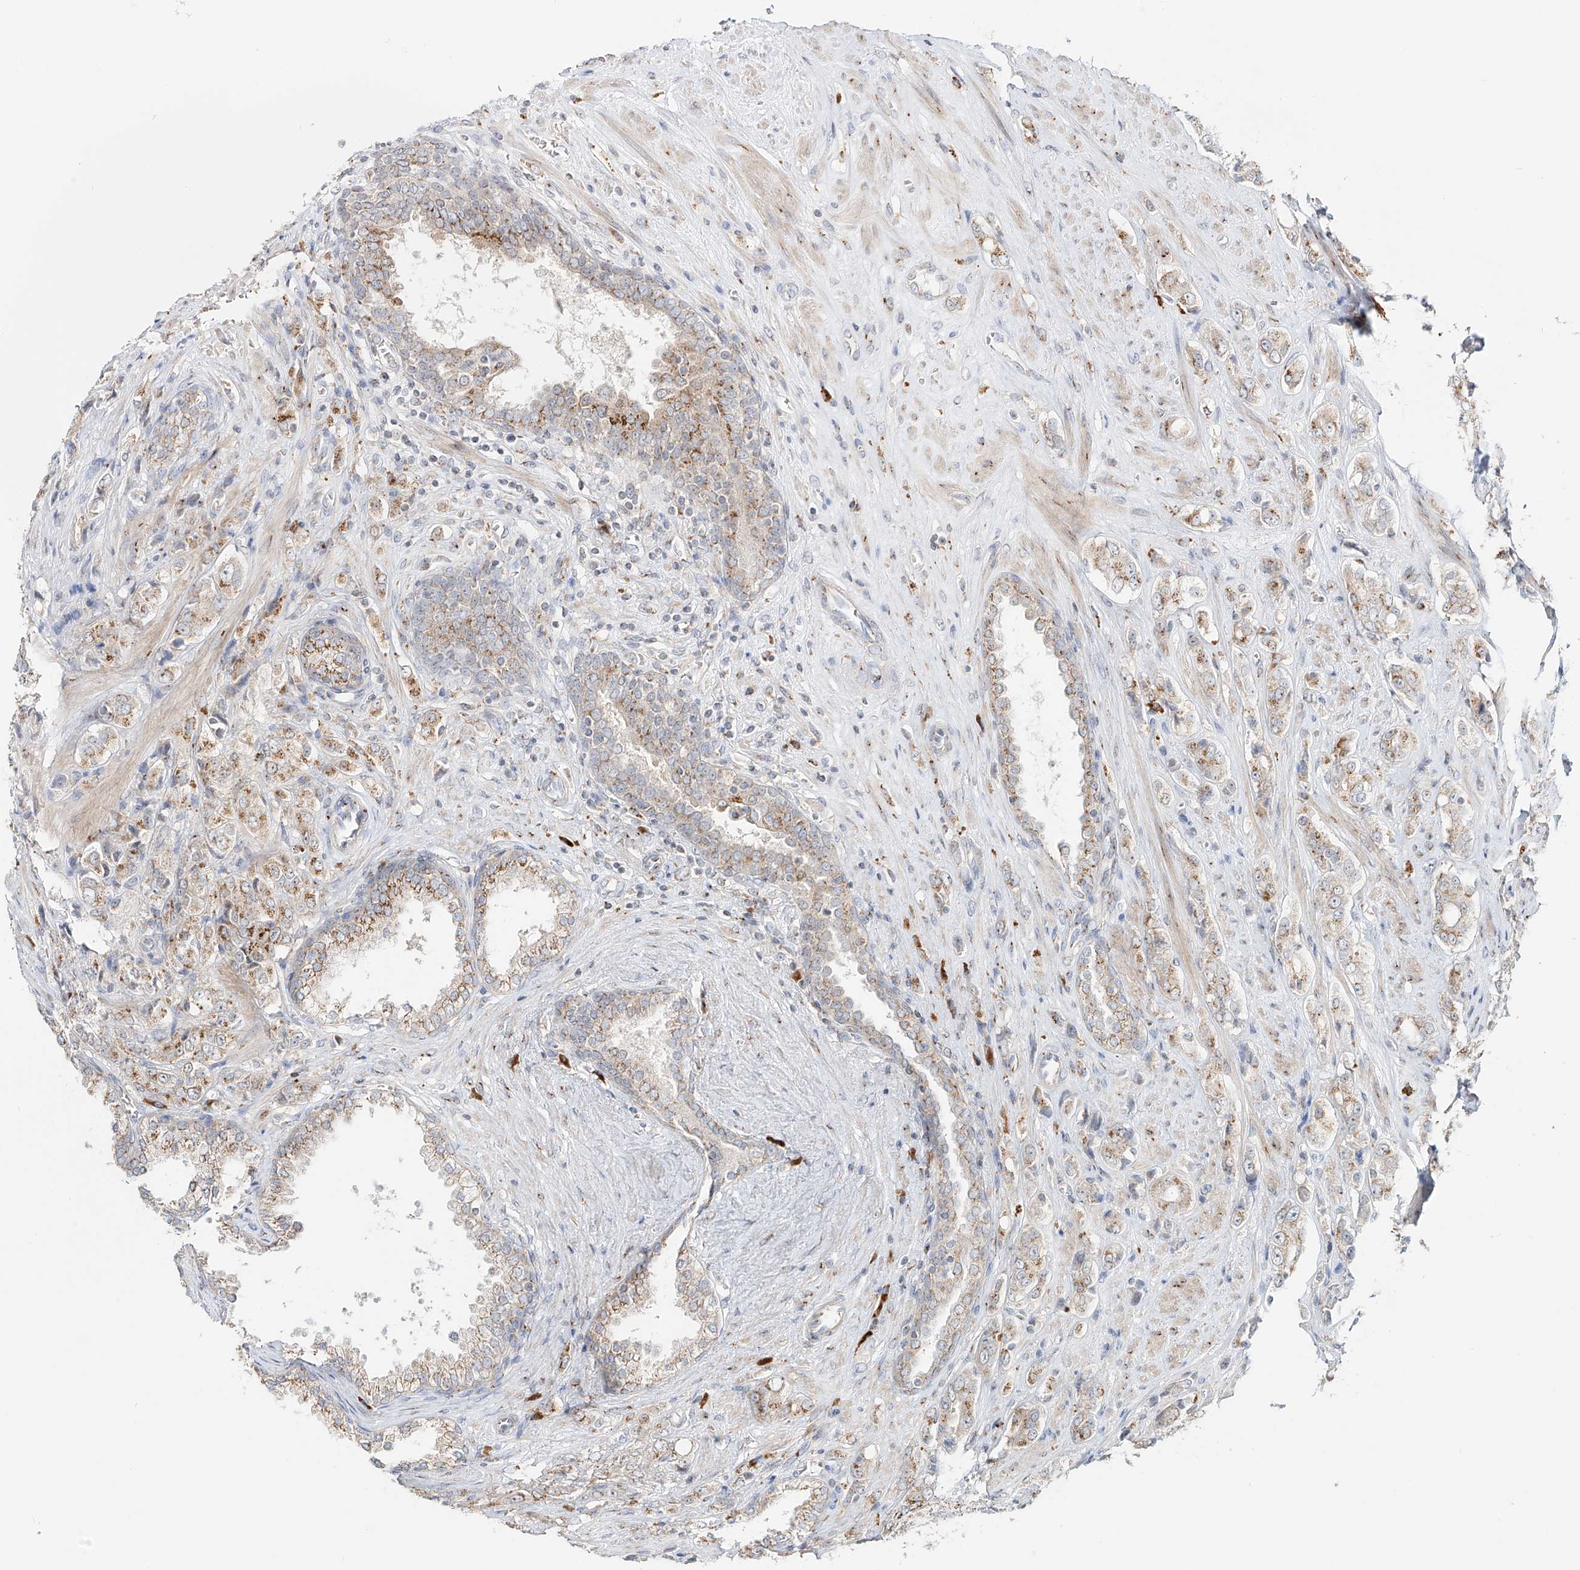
{"staining": {"intensity": "weak", "quantity": ">75%", "location": "cytoplasmic/membranous"}, "tissue": "prostate cancer", "cell_type": "Tumor cells", "image_type": "cancer", "snomed": [{"axis": "morphology", "description": "Adenocarcinoma, High grade"}, {"axis": "topography", "description": "Prostate"}], "caption": "Protein analysis of prostate cancer tissue displays weak cytoplasmic/membranous staining in about >75% of tumor cells. The staining was performed using DAB (3,3'-diaminobenzidine), with brown indicating positive protein expression. Nuclei are stained blue with hematoxylin.", "gene": "BSDC1", "patient": {"sex": "male", "age": 61}}